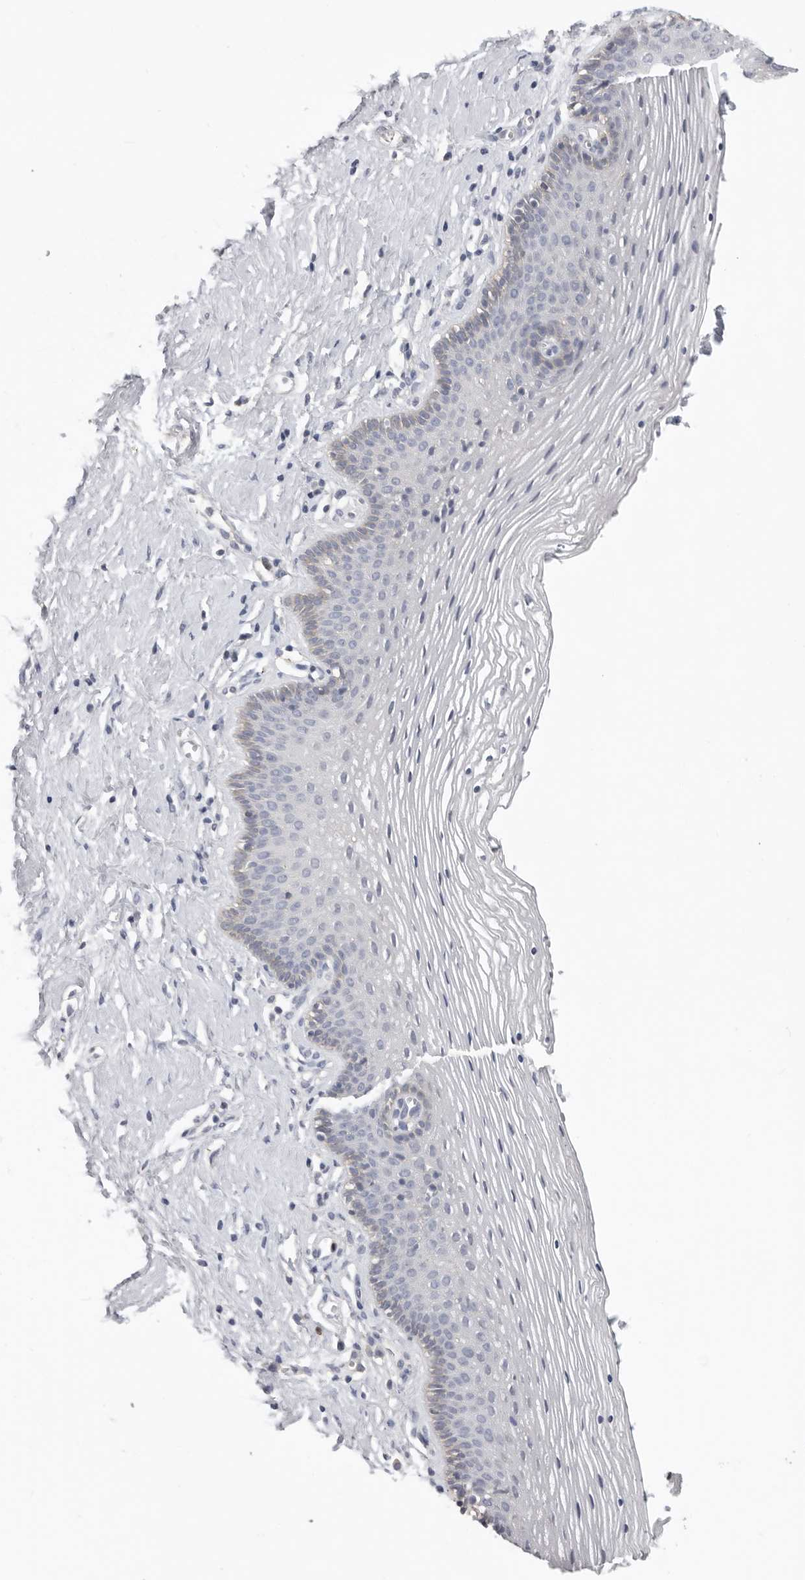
{"staining": {"intensity": "weak", "quantity": "<25%", "location": "cytoplasmic/membranous"}, "tissue": "vagina", "cell_type": "Squamous epithelial cells", "image_type": "normal", "snomed": [{"axis": "morphology", "description": "Normal tissue, NOS"}, {"axis": "topography", "description": "Vagina"}], "caption": "Immunohistochemical staining of normal human vagina demonstrates no significant staining in squamous epithelial cells.", "gene": "WDTC1", "patient": {"sex": "female", "age": 32}}